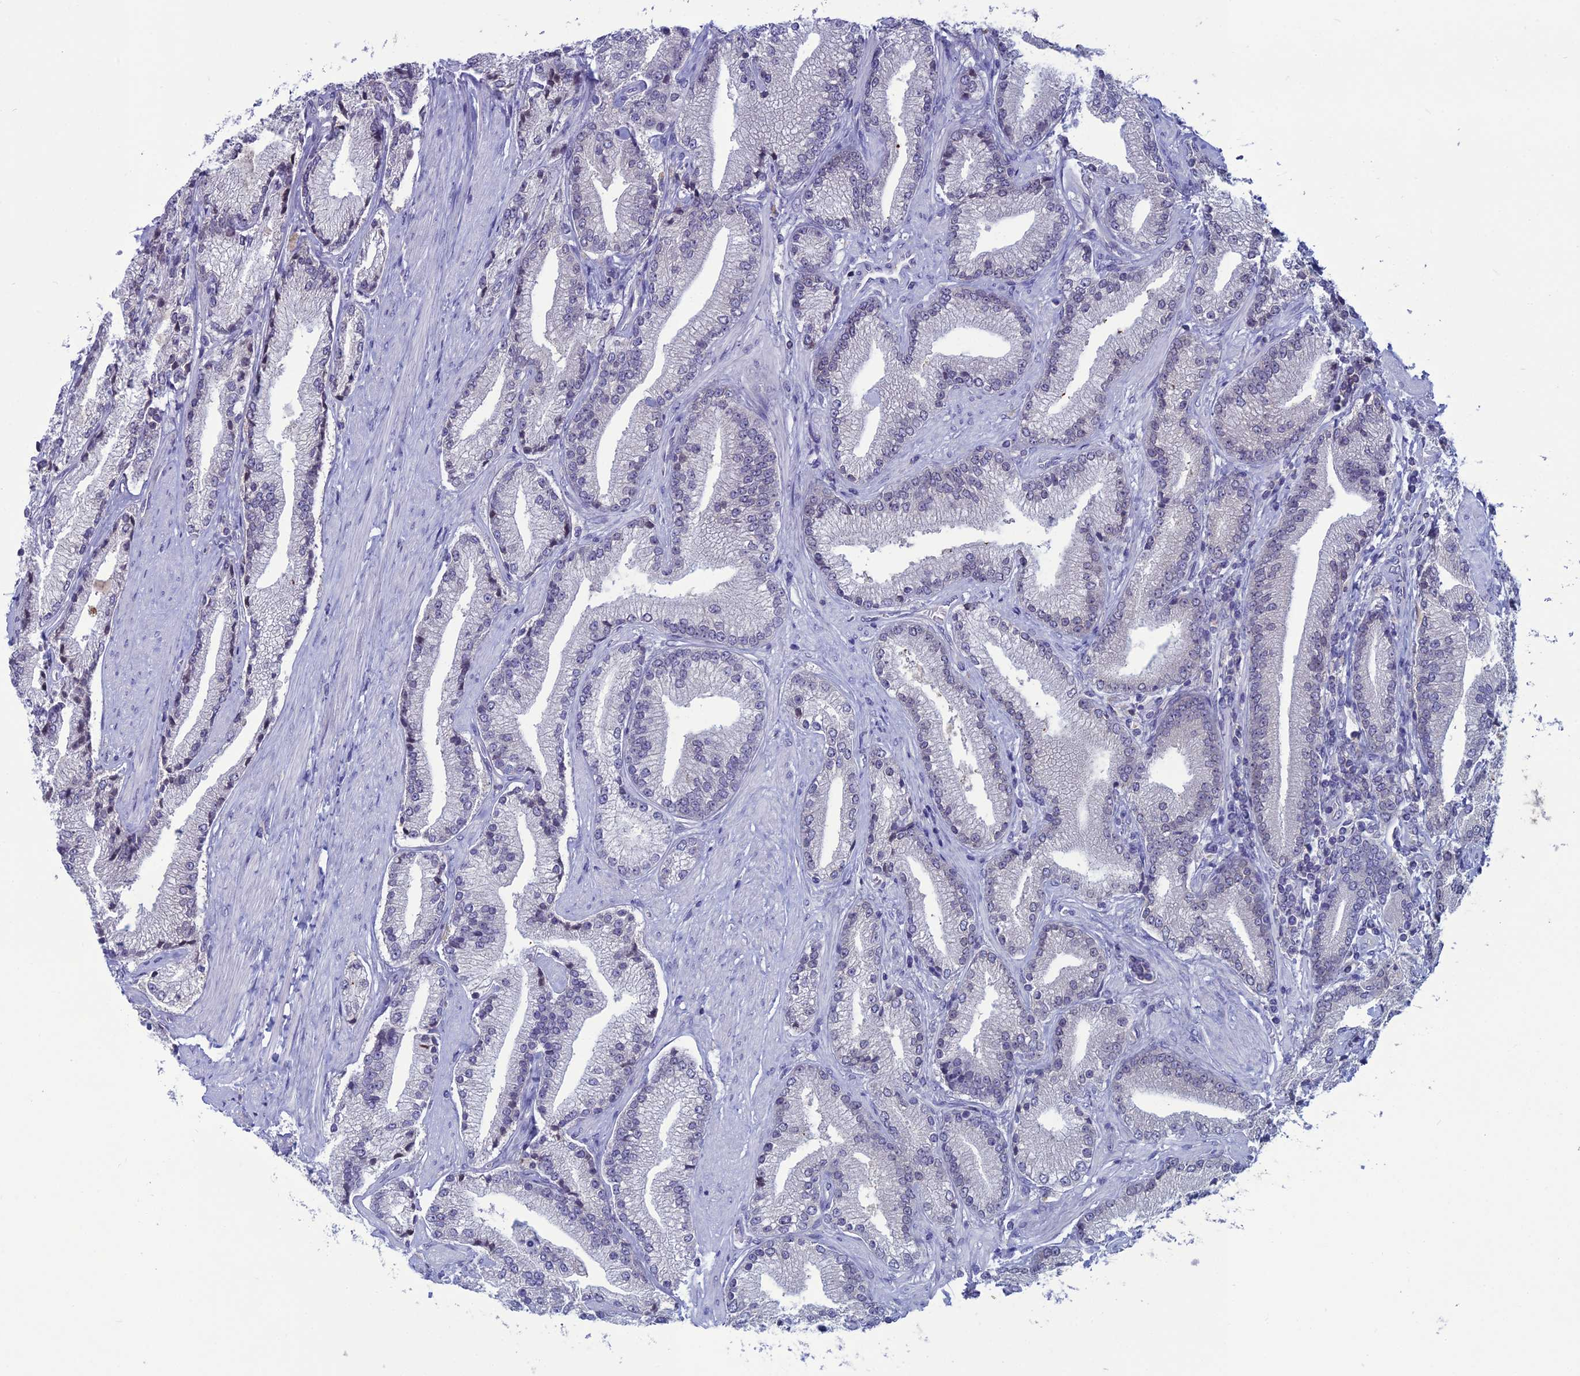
{"staining": {"intensity": "negative", "quantity": "none", "location": "none"}, "tissue": "prostate cancer", "cell_type": "Tumor cells", "image_type": "cancer", "snomed": [{"axis": "morphology", "description": "Adenocarcinoma, High grade"}, {"axis": "topography", "description": "Prostate"}], "caption": "This micrograph is of high-grade adenocarcinoma (prostate) stained with IHC to label a protein in brown with the nuclei are counter-stained blue. There is no staining in tumor cells.", "gene": "WDR46", "patient": {"sex": "male", "age": 67}}